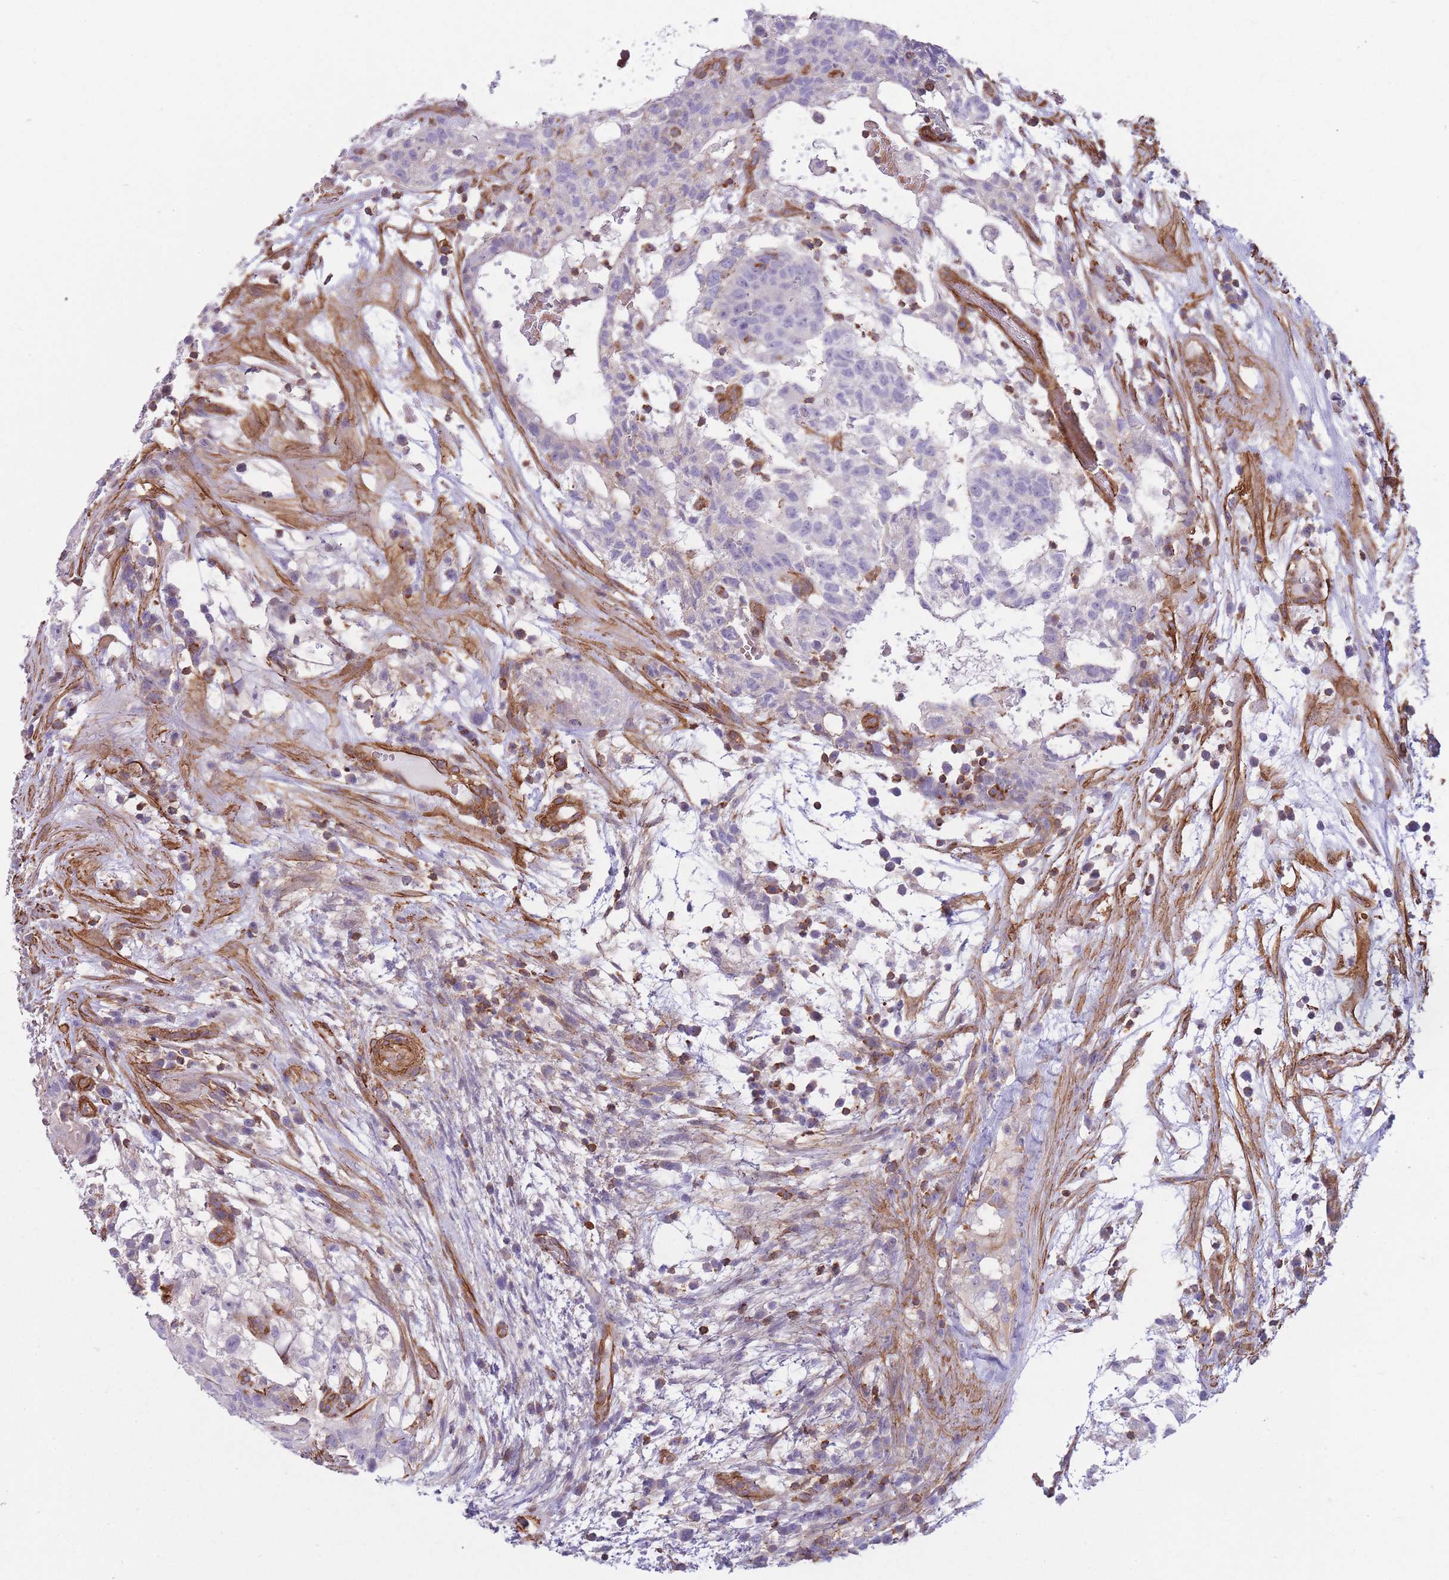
{"staining": {"intensity": "negative", "quantity": "none", "location": "none"}, "tissue": "testis cancer", "cell_type": "Tumor cells", "image_type": "cancer", "snomed": [{"axis": "morphology", "description": "Normal tissue, NOS"}, {"axis": "morphology", "description": "Carcinoma, Embryonal, NOS"}, {"axis": "topography", "description": "Testis"}], "caption": "A histopathology image of human testis embryonal carcinoma is negative for staining in tumor cells.", "gene": "CDC25B", "patient": {"sex": "male", "age": 32}}